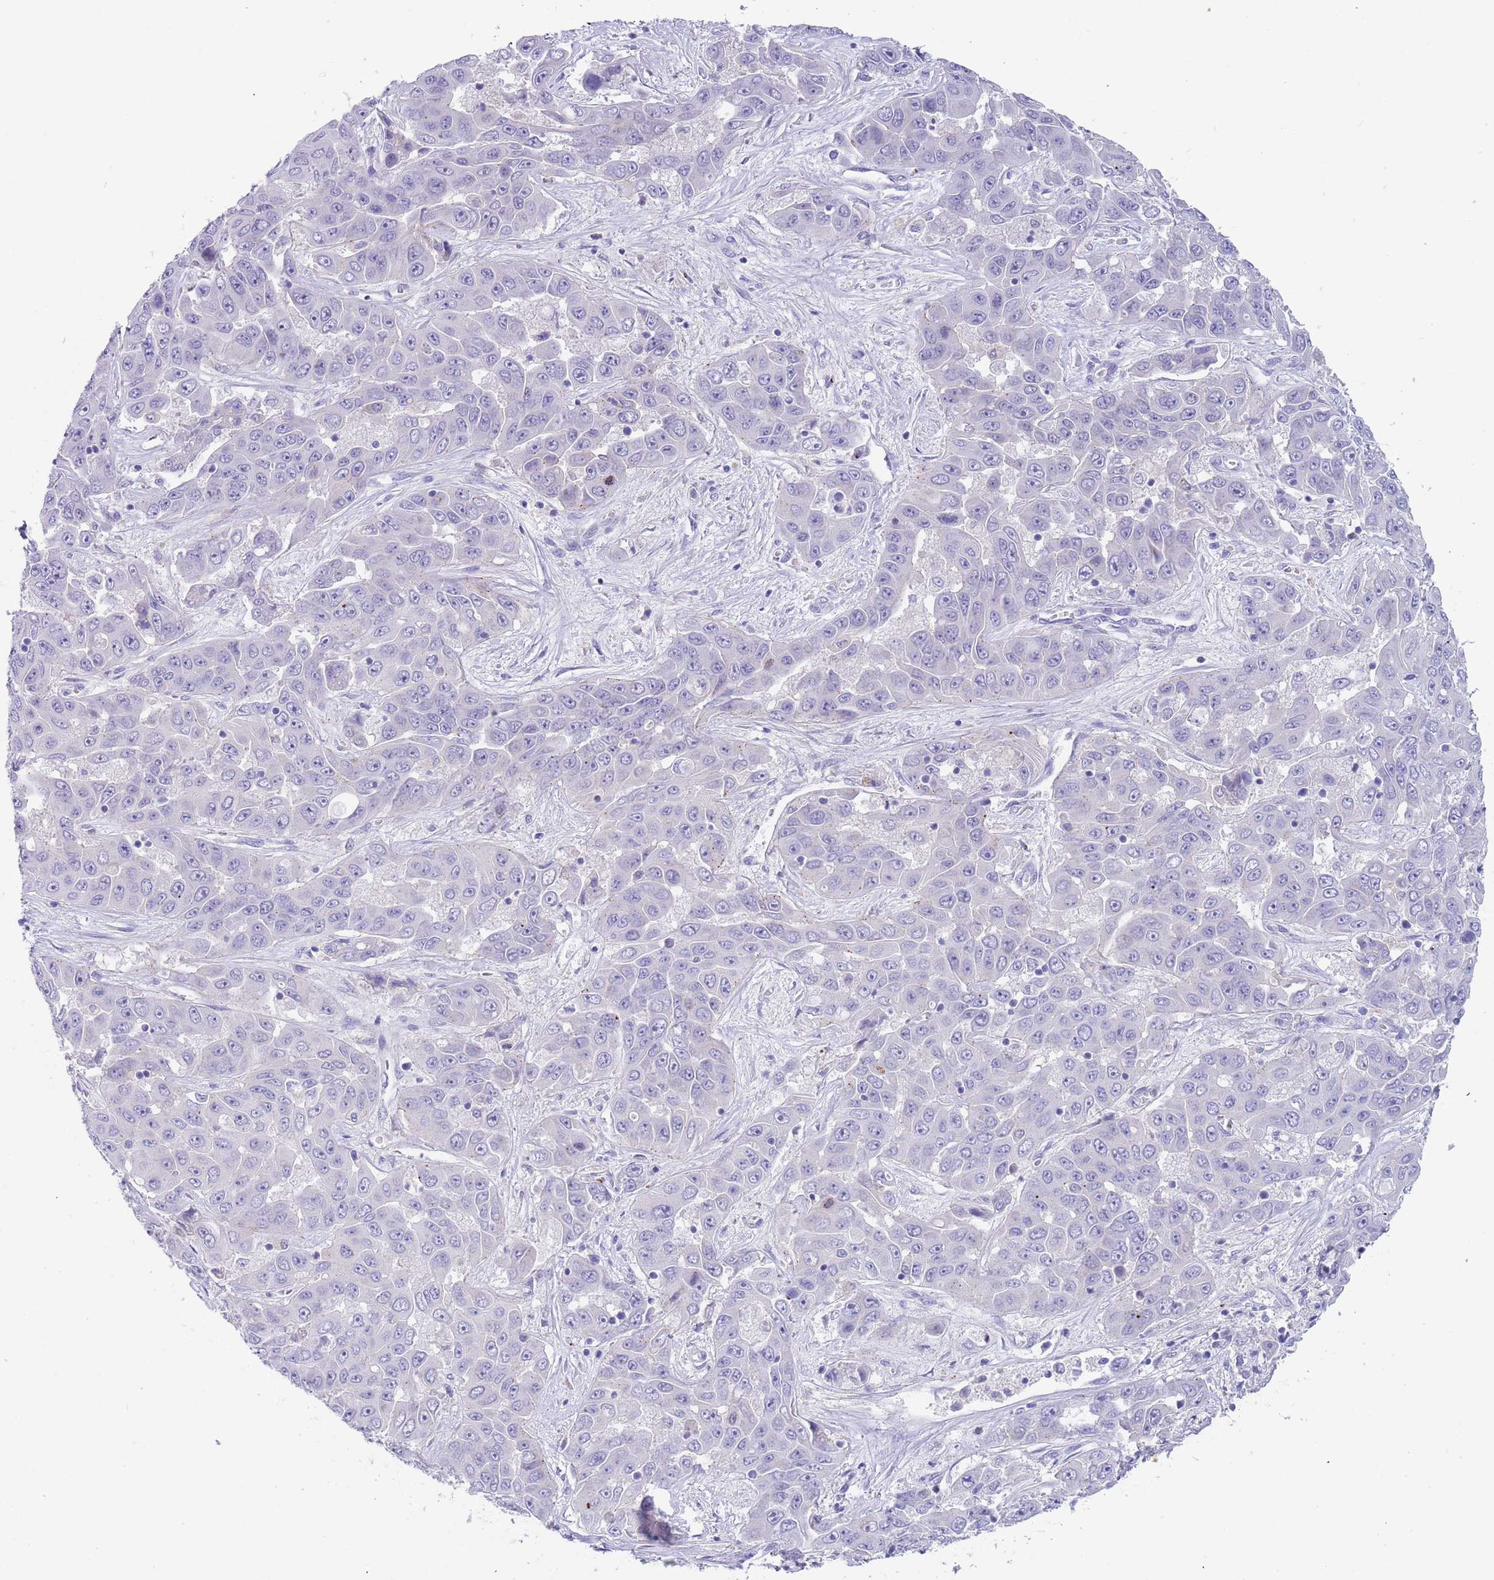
{"staining": {"intensity": "negative", "quantity": "none", "location": "none"}, "tissue": "liver cancer", "cell_type": "Tumor cells", "image_type": "cancer", "snomed": [{"axis": "morphology", "description": "Cholangiocarcinoma"}, {"axis": "topography", "description": "Liver"}], "caption": "A micrograph of liver cancer (cholangiocarcinoma) stained for a protein exhibits no brown staining in tumor cells.", "gene": "TYW1", "patient": {"sex": "female", "age": 52}}